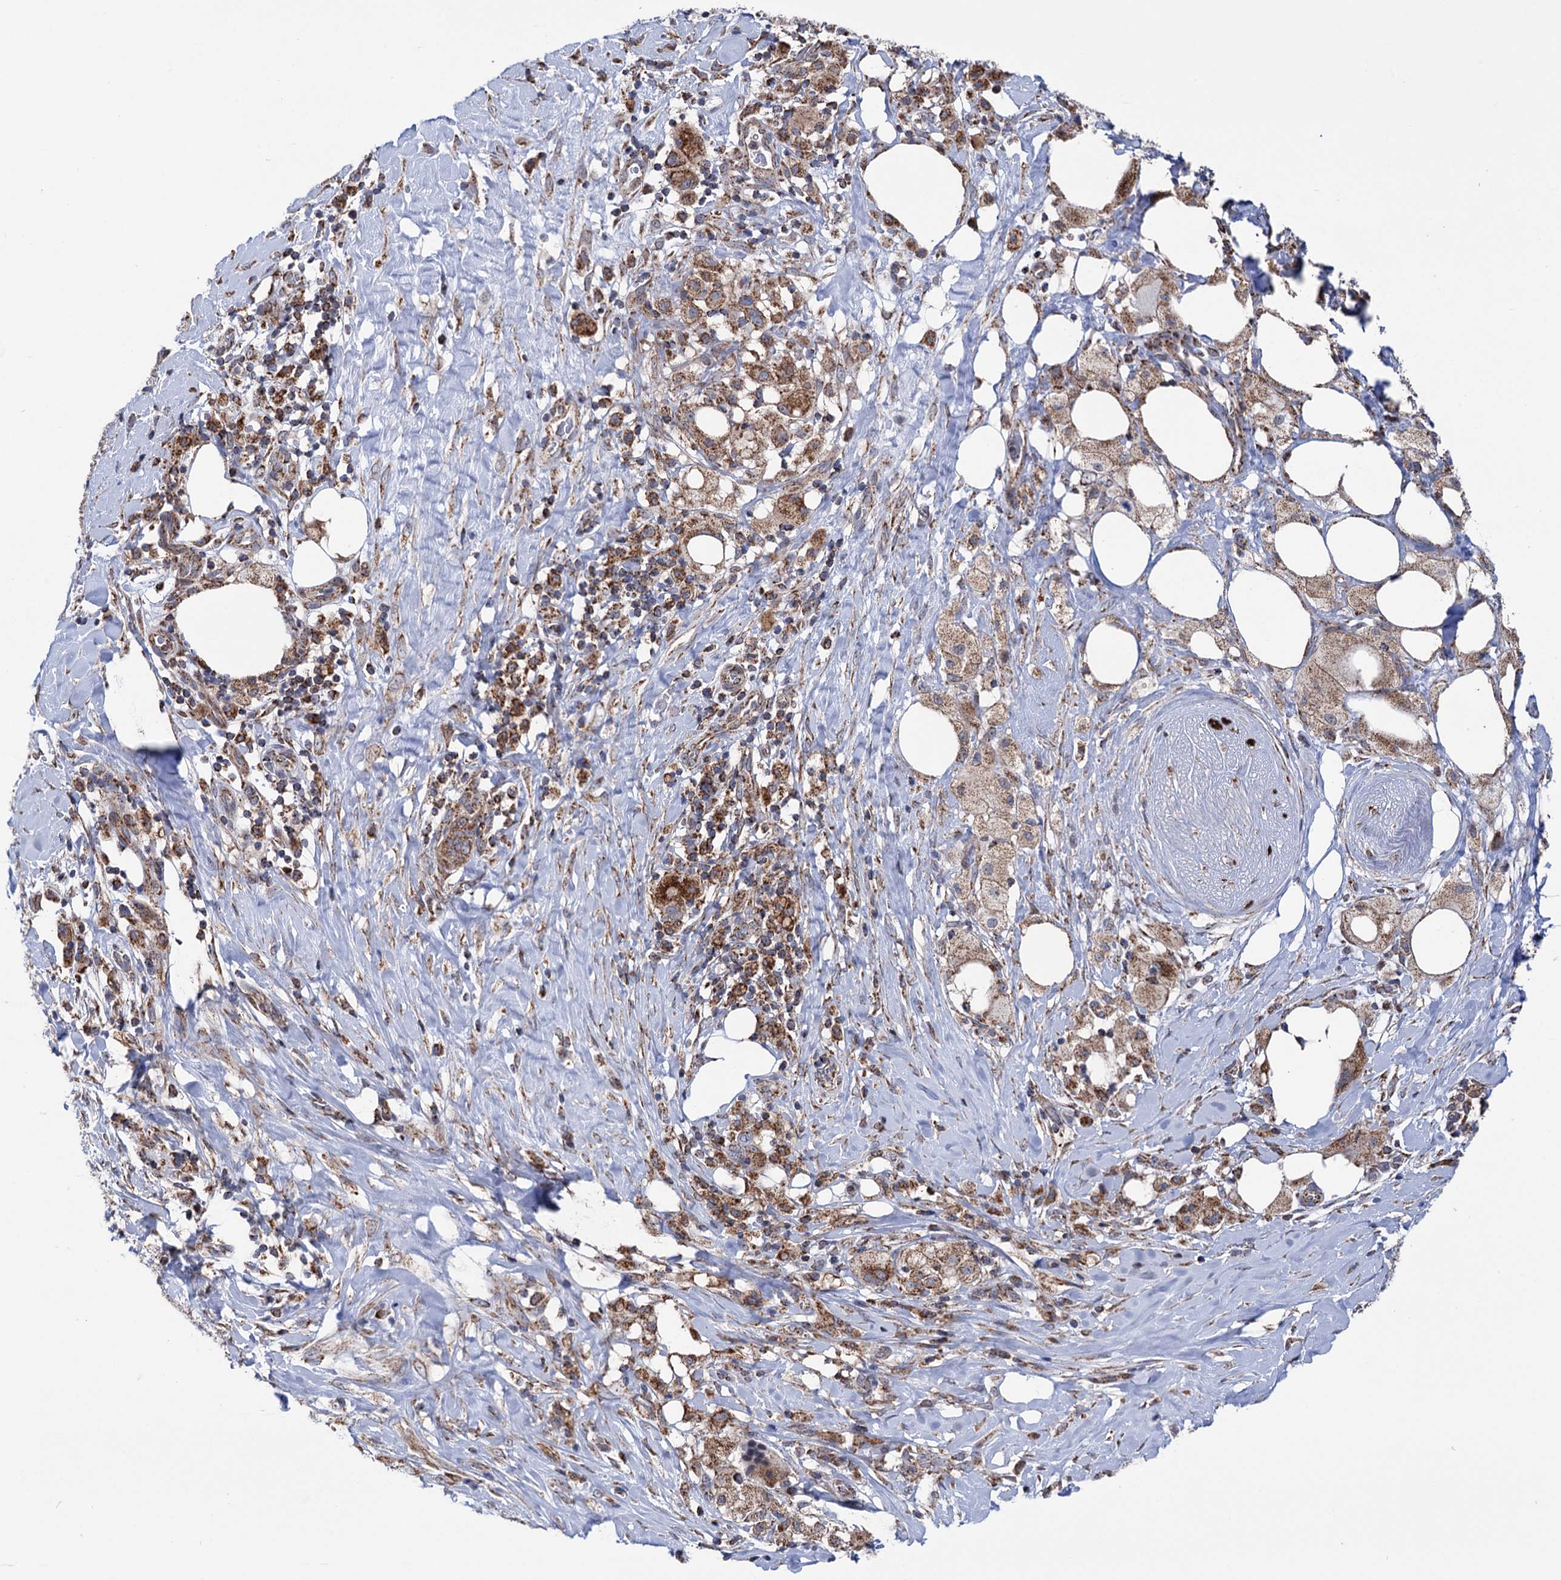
{"staining": {"intensity": "strong", "quantity": ">75%", "location": "cytoplasmic/membranous"}, "tissue": "pancreatic cancer", "cell_type": "Tumor cells", "image_type": "cancer", "snomed": [{"axis": "morphology", "description": "Adenocarcinoma, NOS"}, {"axis": "topography", "description": "Pancreas"}], "caption": "High-magnification brightfield microscopy of pancreatic cancer stained with DAB (brown) and counterstained with hematoxylin (blue). tumor cells exhibit strong cytoplasmic/membranous positivity is identified in about>75% of cells.", "gene": "SUCLA2", "patient": {"sex": "male", "age": 58}}